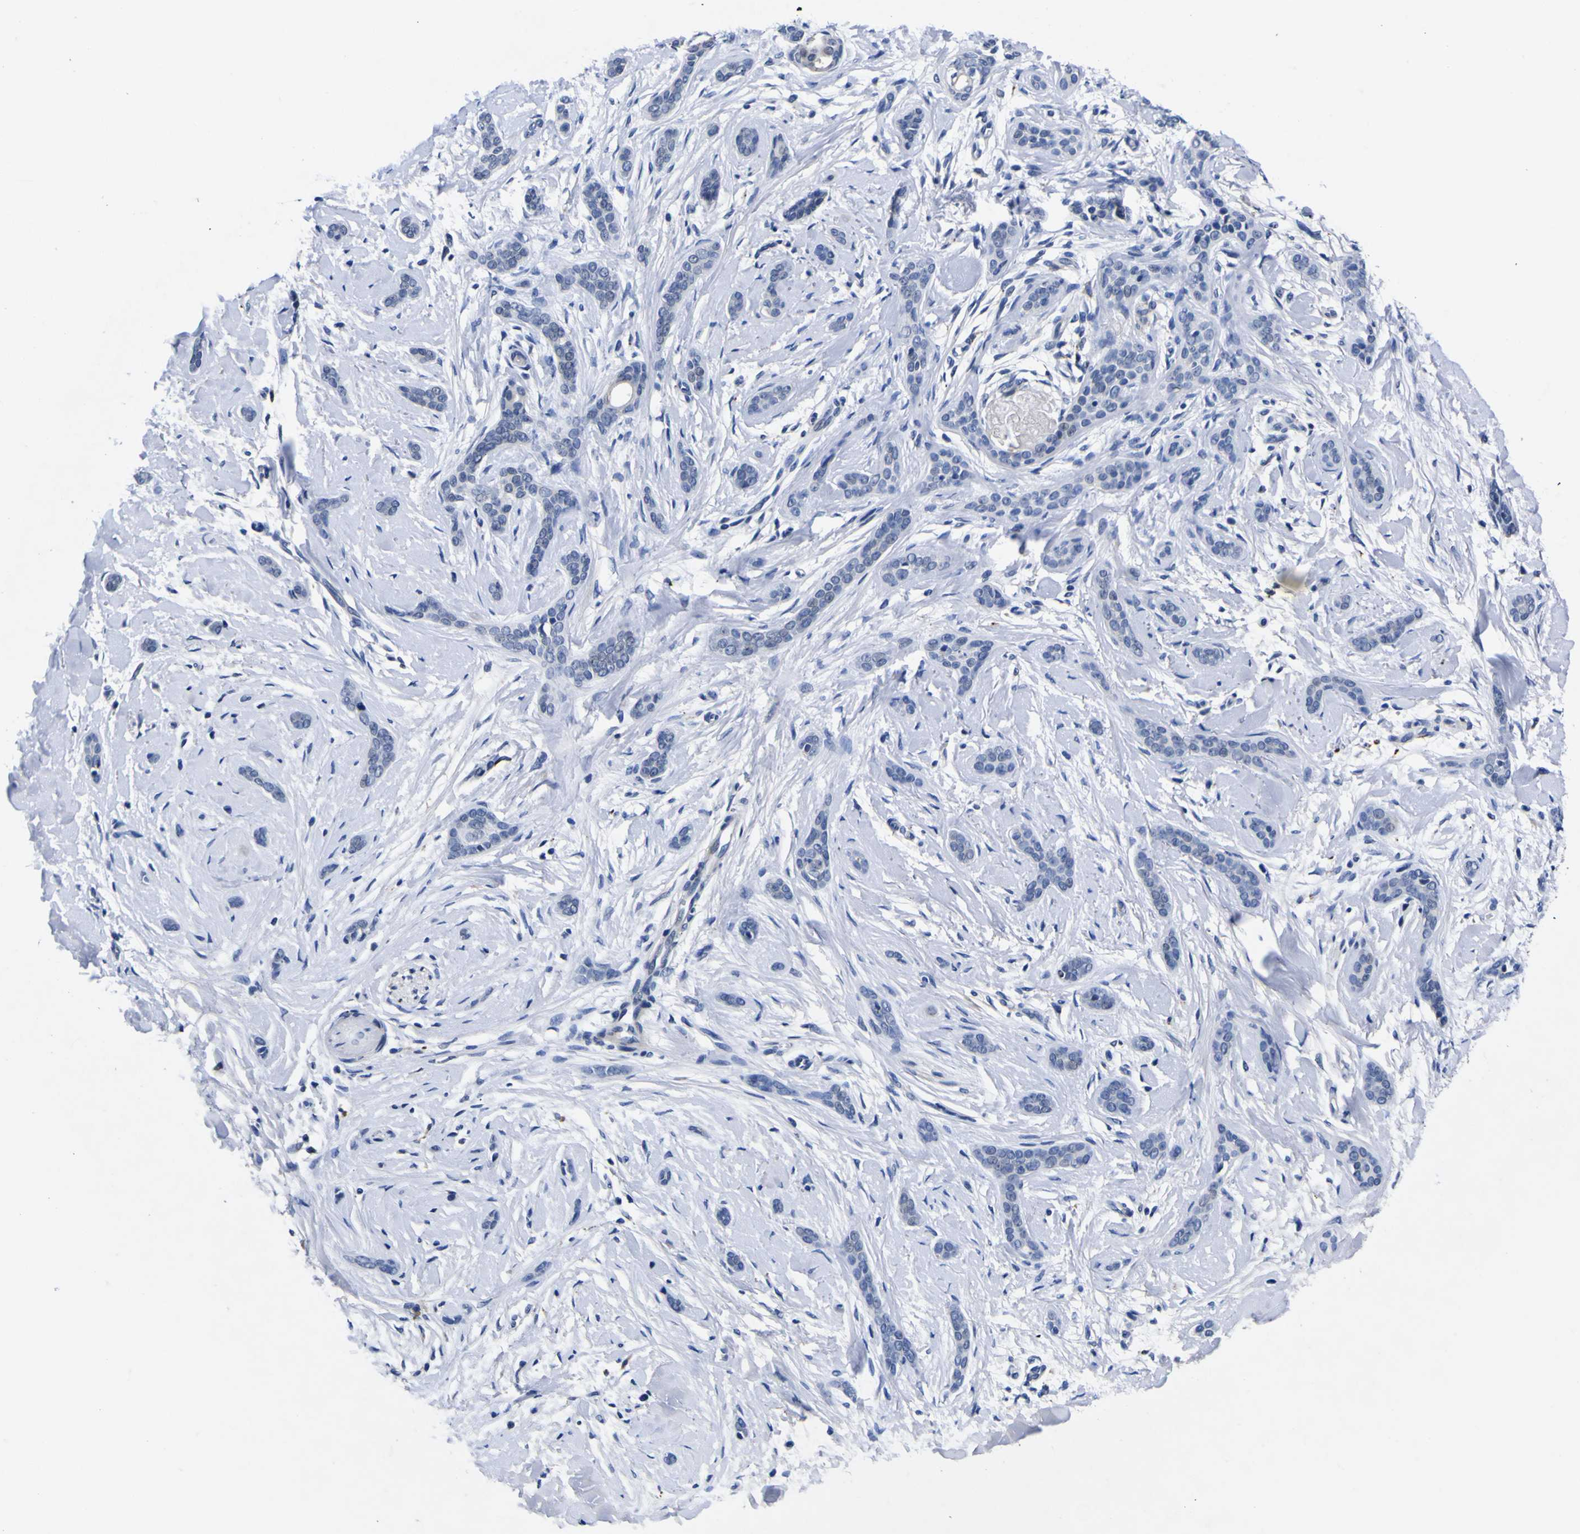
{"staining": {"intensity": "negative", "quantity": "none", "location": "none"}, "tissue": "skin cancer", "cell_type": "Tumor cells", "image_type": "cancer", "snomed": [{"axis": "morphology", "description": "Basal cell carcinoma"}, {"axis": "morphology", "description": "Adnexal tumor, benign"}, {"axis": "topography", "description": "Skin"}], "caption": "High power microscopy photomicrograph of an IHC image of skin cancer, revealing no significant staining in tumor cells.", "gene": "IGFLR1", "patient": {"sex": "female", "age": 42}}